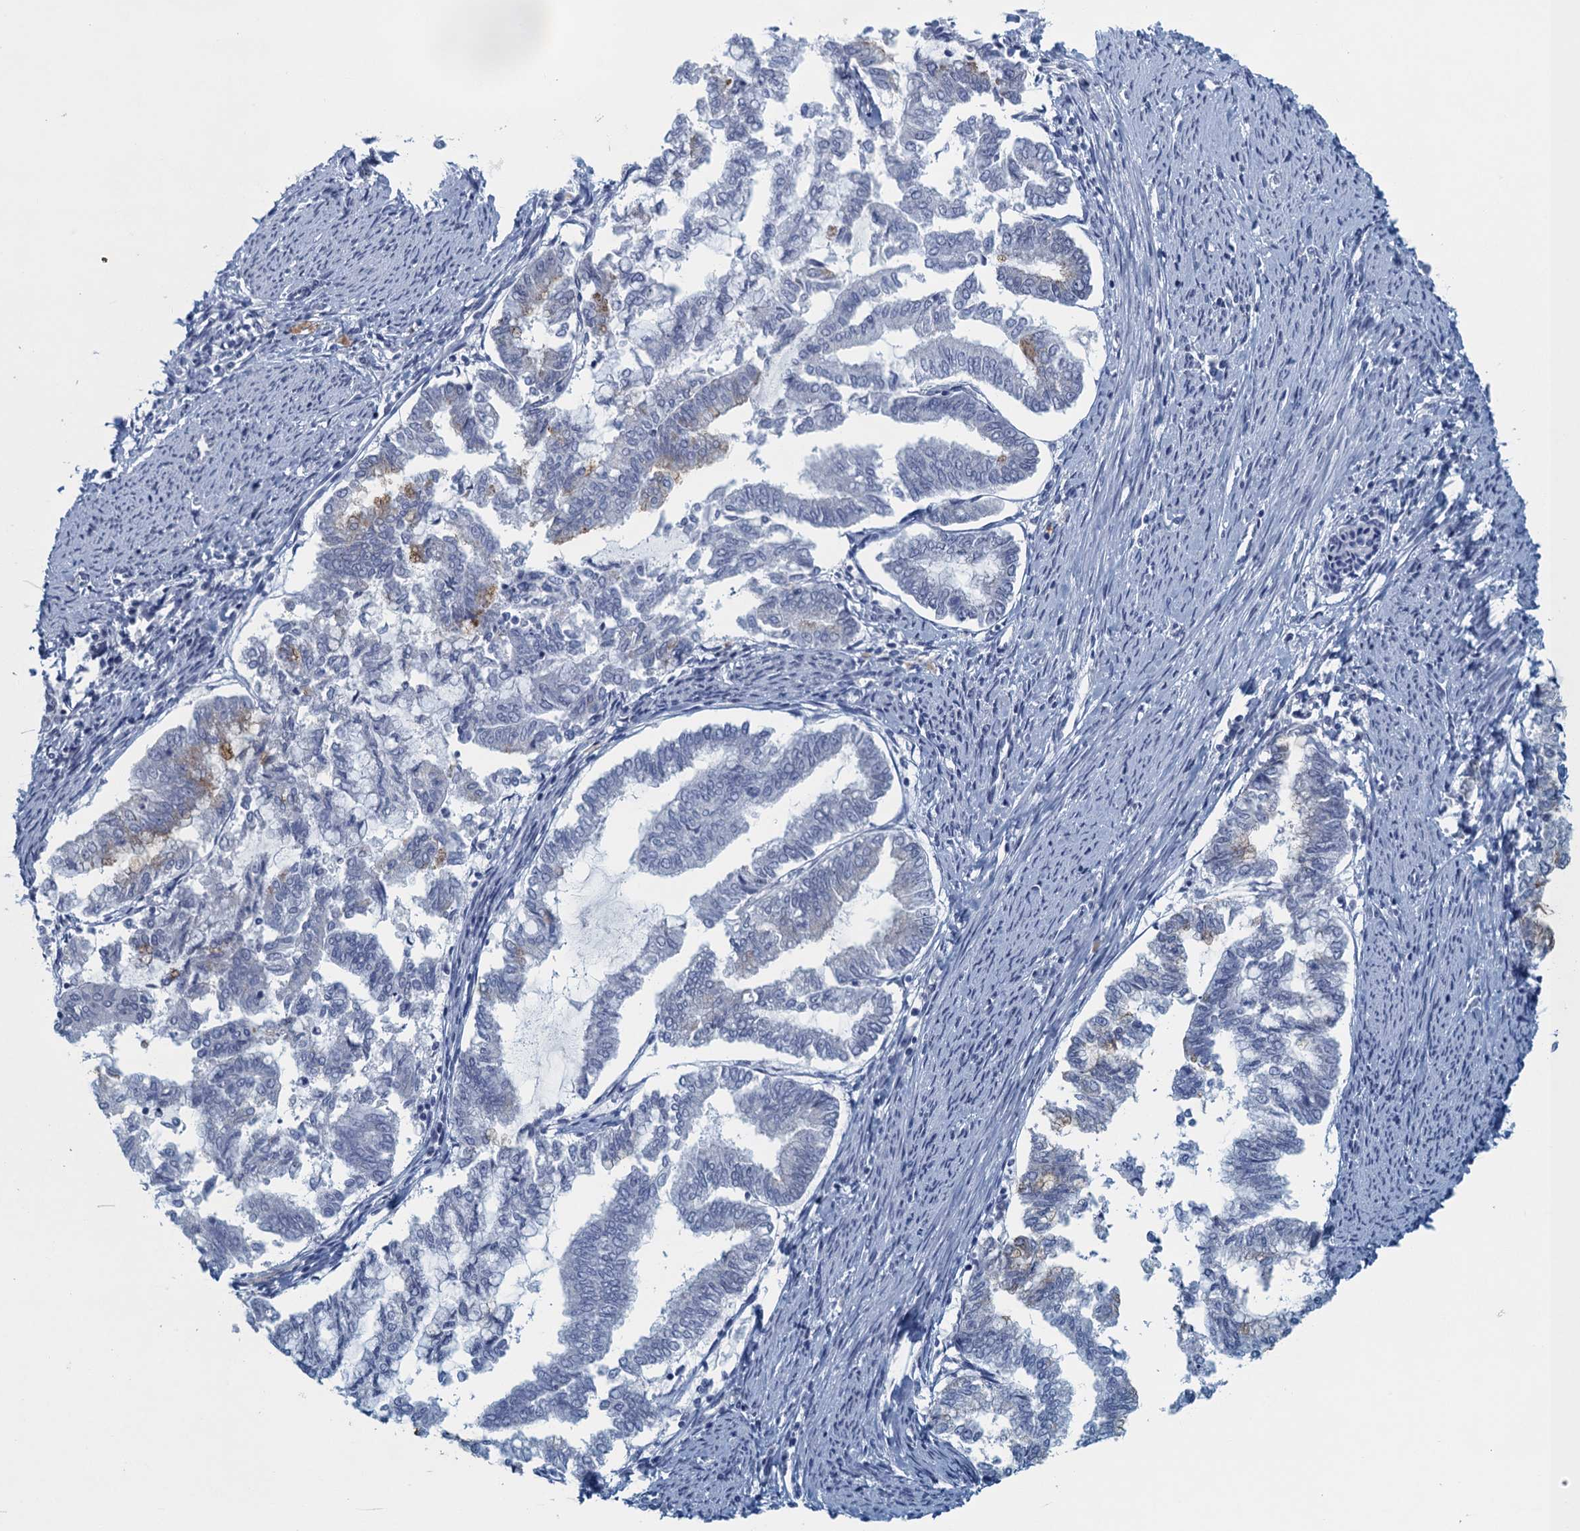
{"staining": {"intensity": "negative", "quantity": "none", "location": "none"}, "tissue": "endometrial cancer", "cell_type": "Tumor cells", "image_type": "cancer", "snomed": [{"axis": "morphology", "description": "Adenocarcinoma, NOS"}, {"axis": "topography", "description": "Endometrium"}], "caption": "IHC histopathology image of neoplastic tissue: human adenocarcinoma (endometrial) stained with DAB (3,3'-diaminobenzidine) exhibits no significant protein staining in tumor cells.", "gene": "ENSG00000131152", "patient": {"sex": "female", "age": 79}}